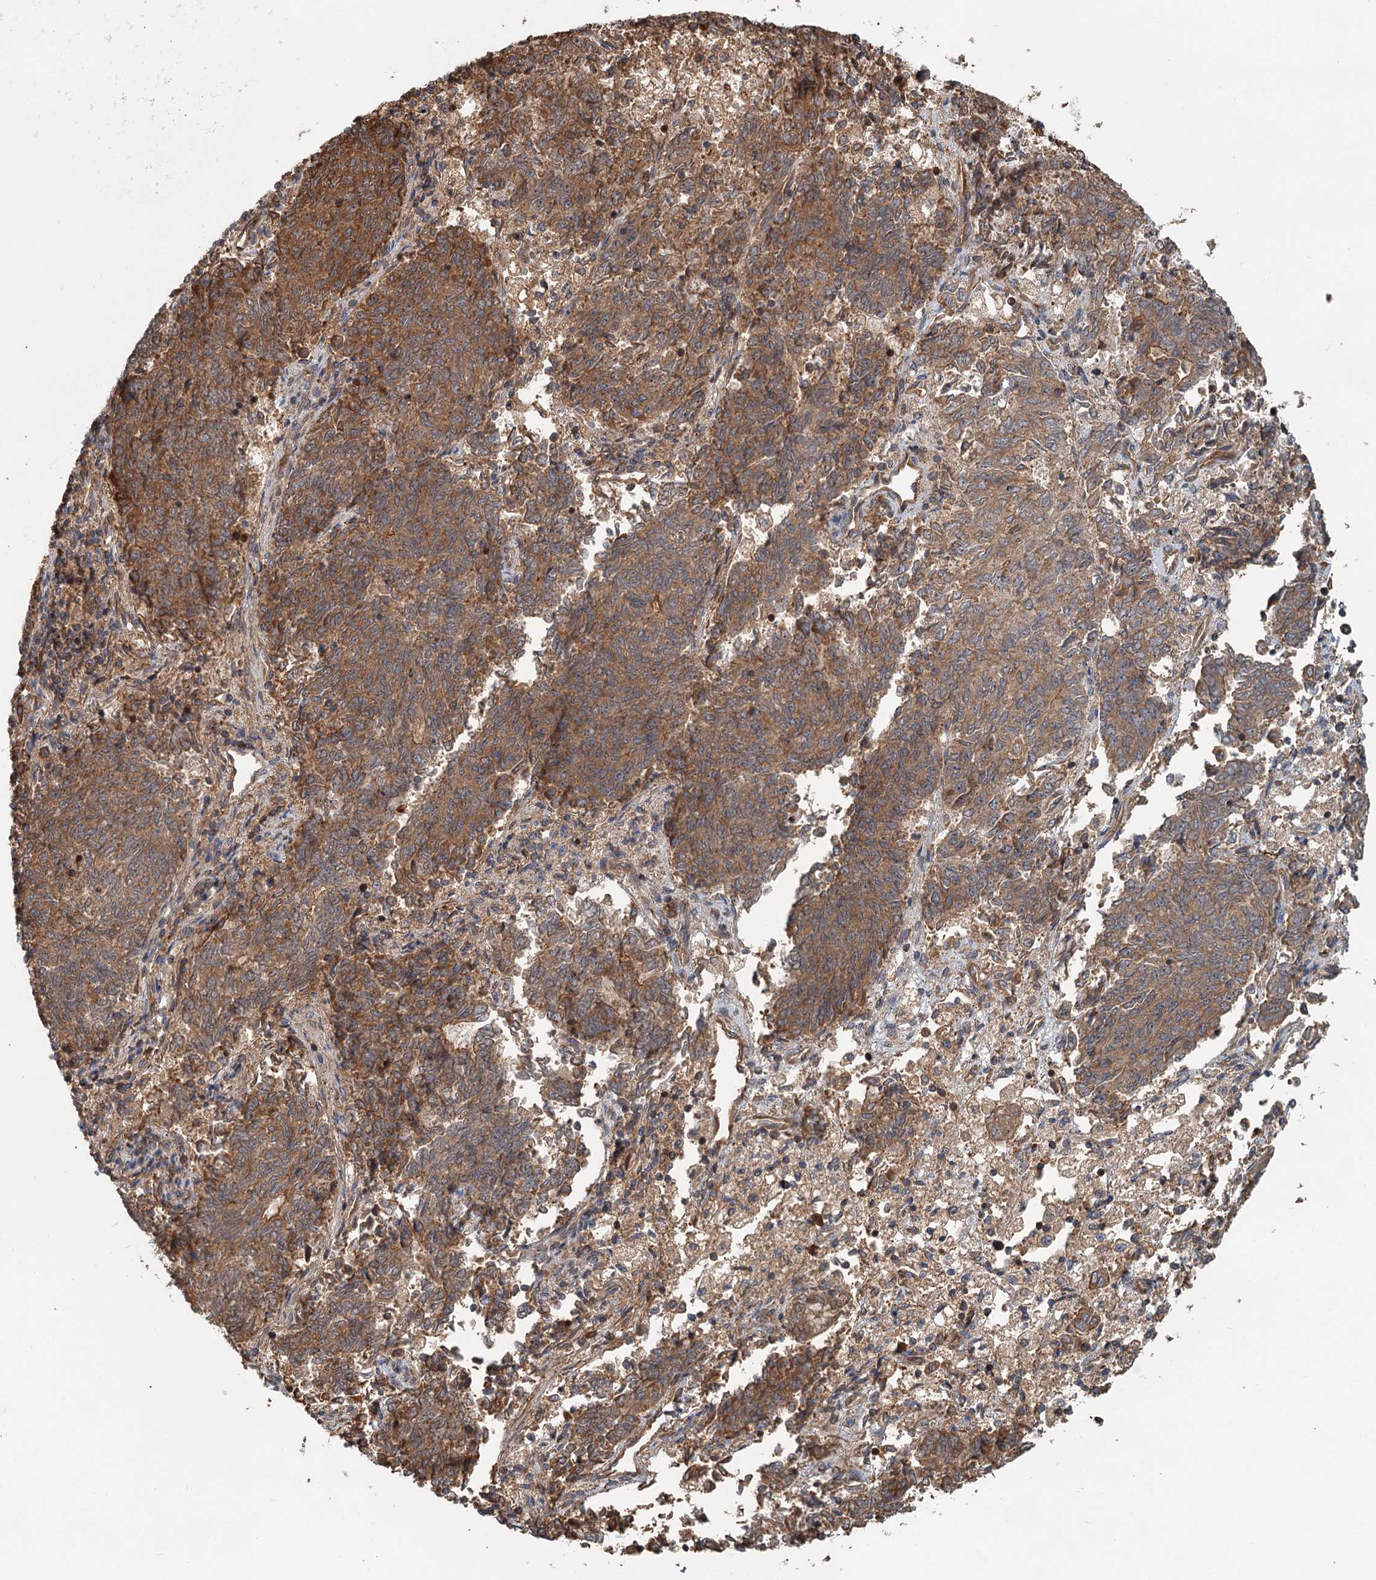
{"staining": {"intensity": "moderate", "quantity": ">75%", "location": "cytoplasmic/membranous"}, "tissue": "endometrial cancer", "cell_type": "Tumor cells", "image_type": "cancer", "snomed": [{"axis": "morphology", "description": "Adenocarcinoma, NOS"}, {"axis": "topography", "description": "Endometrium"}], "caption": "Protein expression analysis of endometrial cancer reveals moderate cytoplasmic/membranous expression in approximately >75% of tumor cells. The protein is stained brown, and the nuclei are stained in blue (DAB (3,3'-diaminobenzidine) IHC with brightfield microscopy, high magnification).", "gene": "ZNF527", "patient": {"sex": "female", "age": 80}}